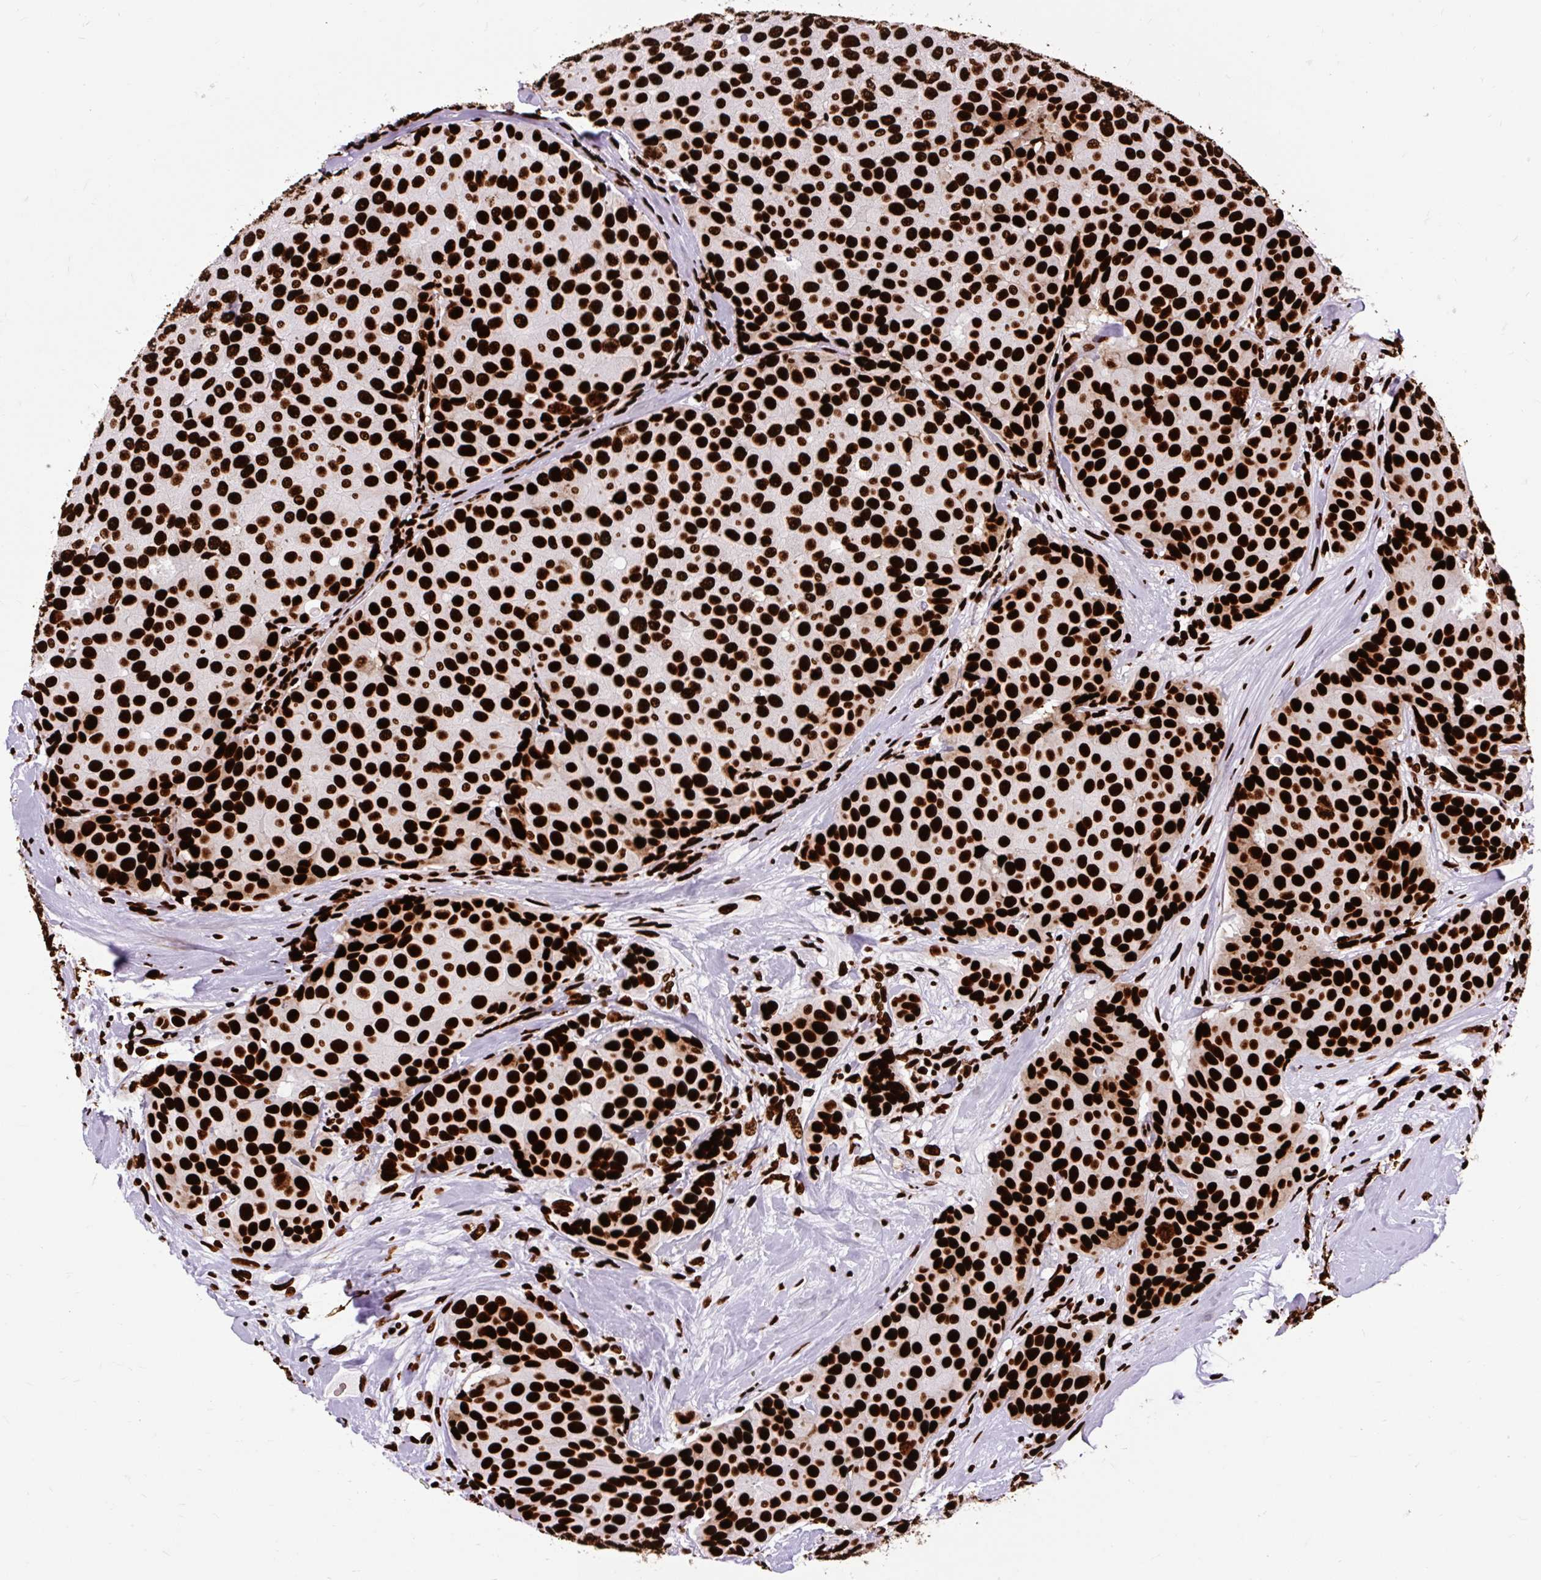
{"staining": {"intensity": "strong", "quantity": ">75%", "location": "nuclear"}, "tissue": "breast cancer", "cell_type": "Tumor cells", "image_type": "cancer", "snomed": [{"axis": "morphology", "description": "Duct carcinoma"}, {"axis": "topography", "description": "Breast"}], "caption": "Infiltrating ductal carcinoma (breast) tissue displays strong nuclear expression in approximately >75% of tumor cells The protein of interest is stained brown, and the nuclei are stained in blue (DAB (3,3'-diaminobenzidine) IHC with brightfield microscopy, high magnification).", "gene": "FUS", "patient": {"sex": "female", "age": 70}}